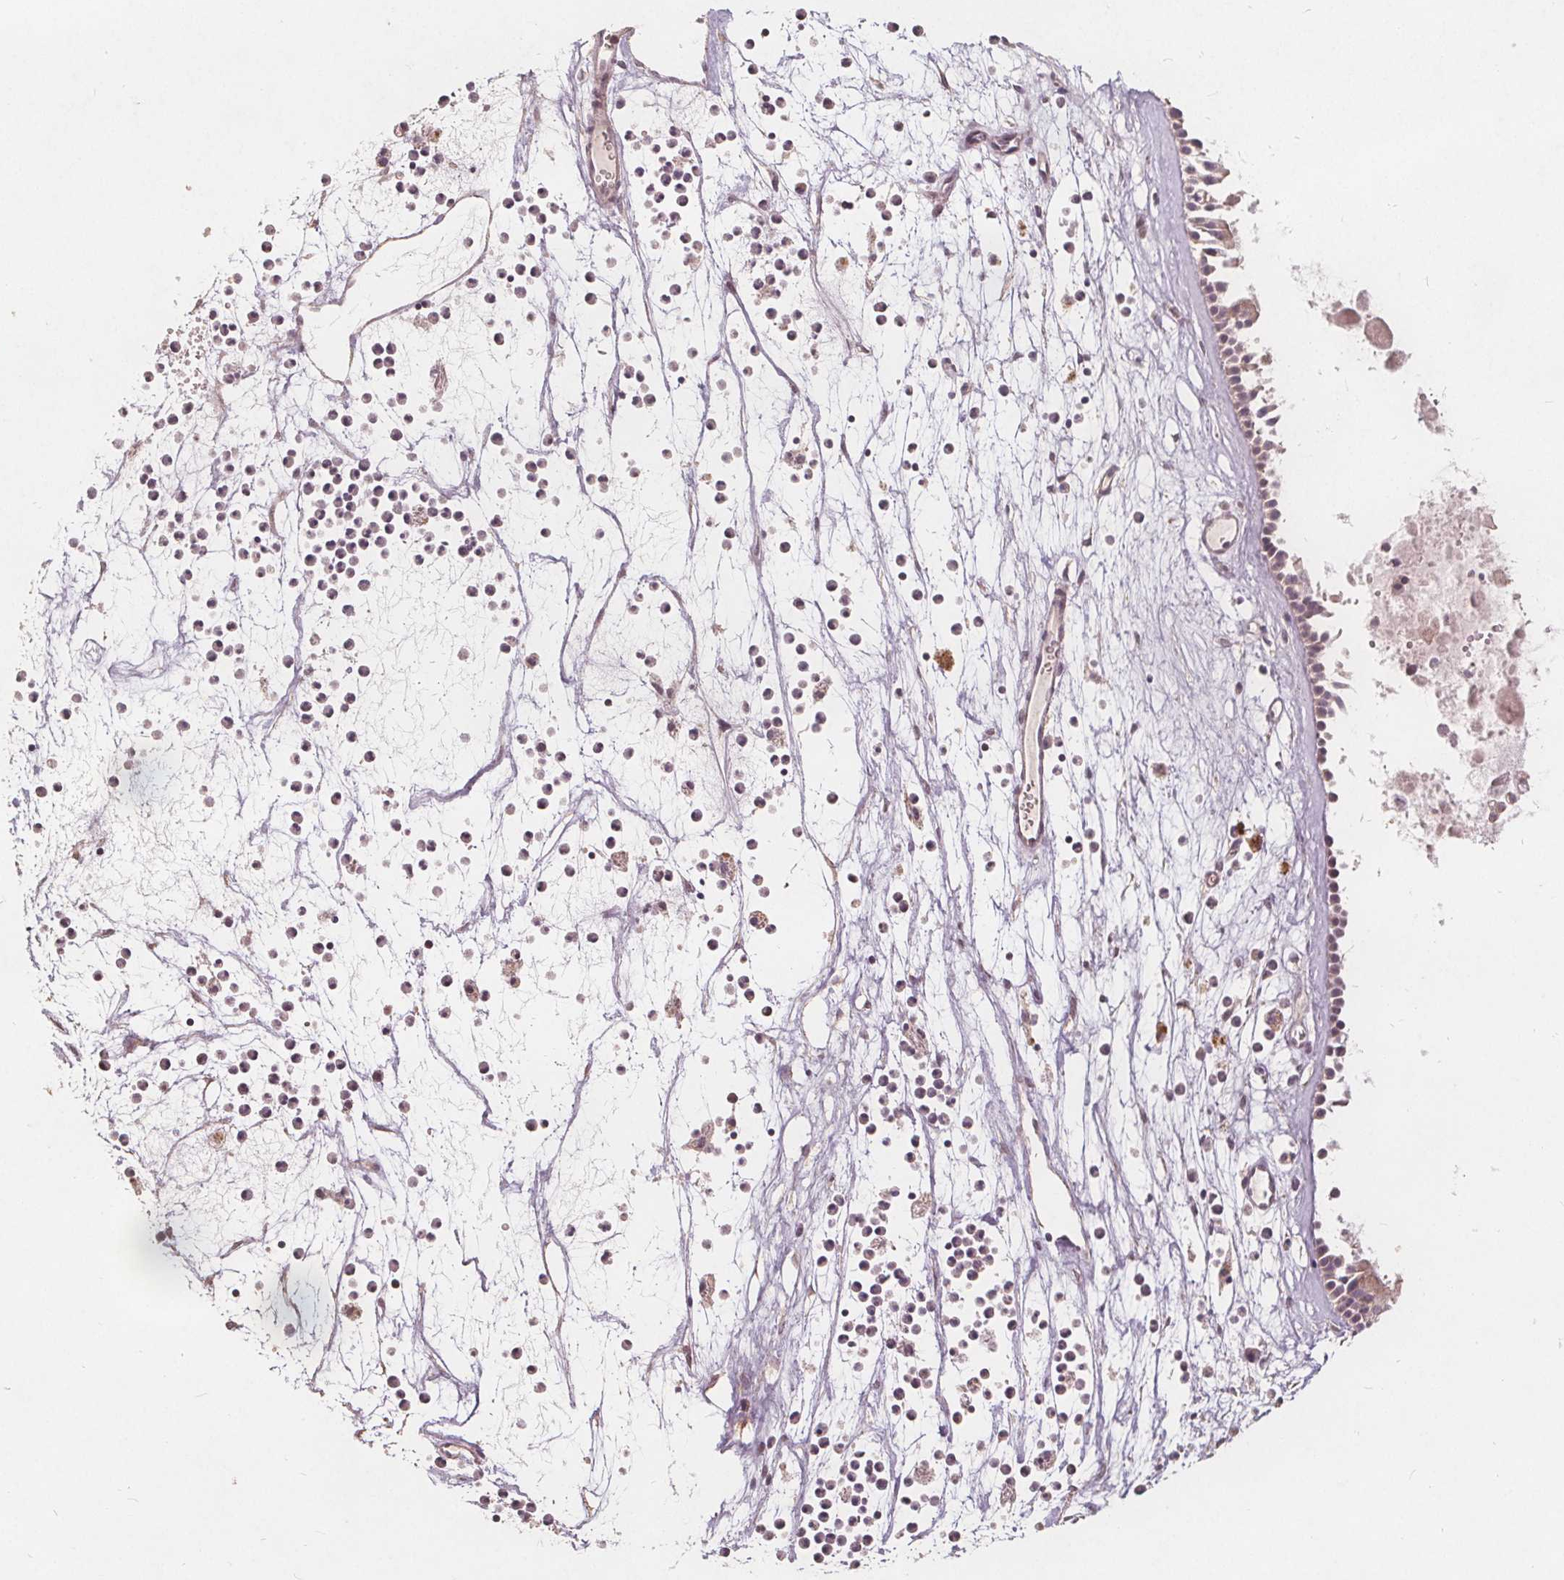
{"staining": {"intensity": "weak", "quantity": "25%-75%", "location": "cytoplasmic/membranous"}, "tissue": "nasopharynx", "cell_type": "Respiratory epithelial cells", "image_type": "normal", "snomed": [{"axis": "morphology", "description": "Normal tissue, NOS"}, {"axis": "topography", "description": "Nasopharynx"}], "caption": "DAB (3,3'-diaminobenzidine) immunohistochemical staining of unremarkable human nasopharynx displays weak cytoplasmic/membranous protein expression in approximately 25%-75% of respiratory epithelial cells. The protein is shown in brown color, while the nuclei are stained blue.", "gene": "PTPRT", "patient": {"sex": "female", "age": 52}}